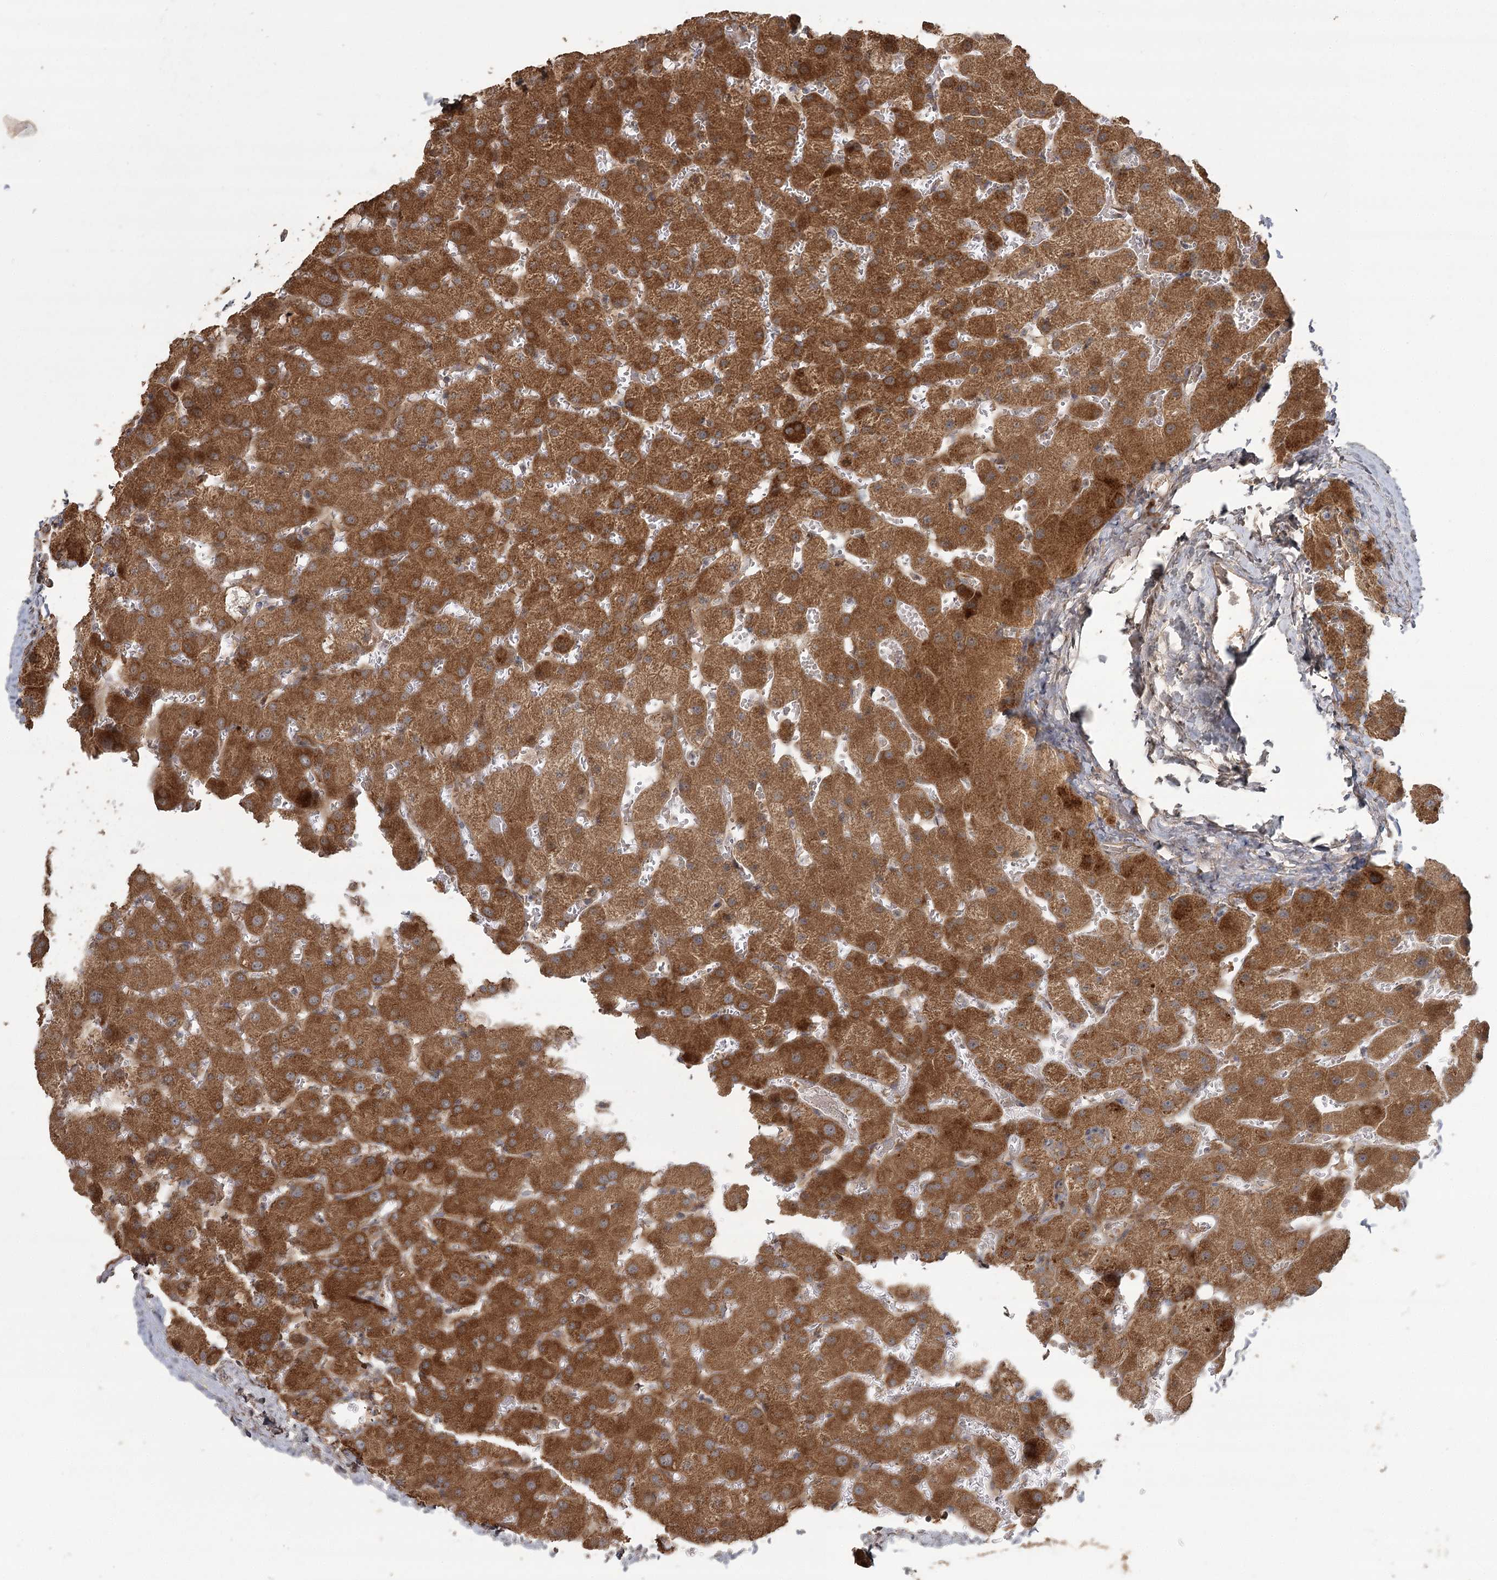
{"staining": {"intensity": "weak", "quantity": ">75%", "location": "cytoplasmic/membranous"}, "tissue": "liver", "cell_type": "Cholangiocytes", "image_type": "normal", "snomed": [{"axis": "morphology", "description": "Normal tissue, NOS"}, {"axis": "topography", "description": "Liver"}], "caption": "An image of human liver stained for a protein shows weak cytoplasmic/membranous brown staining in cholangiocytes. (IHC, brightfield microscopy, high magnification).", "gene": "OBSL1", "patient": {"sex": "female", "age": 63}}